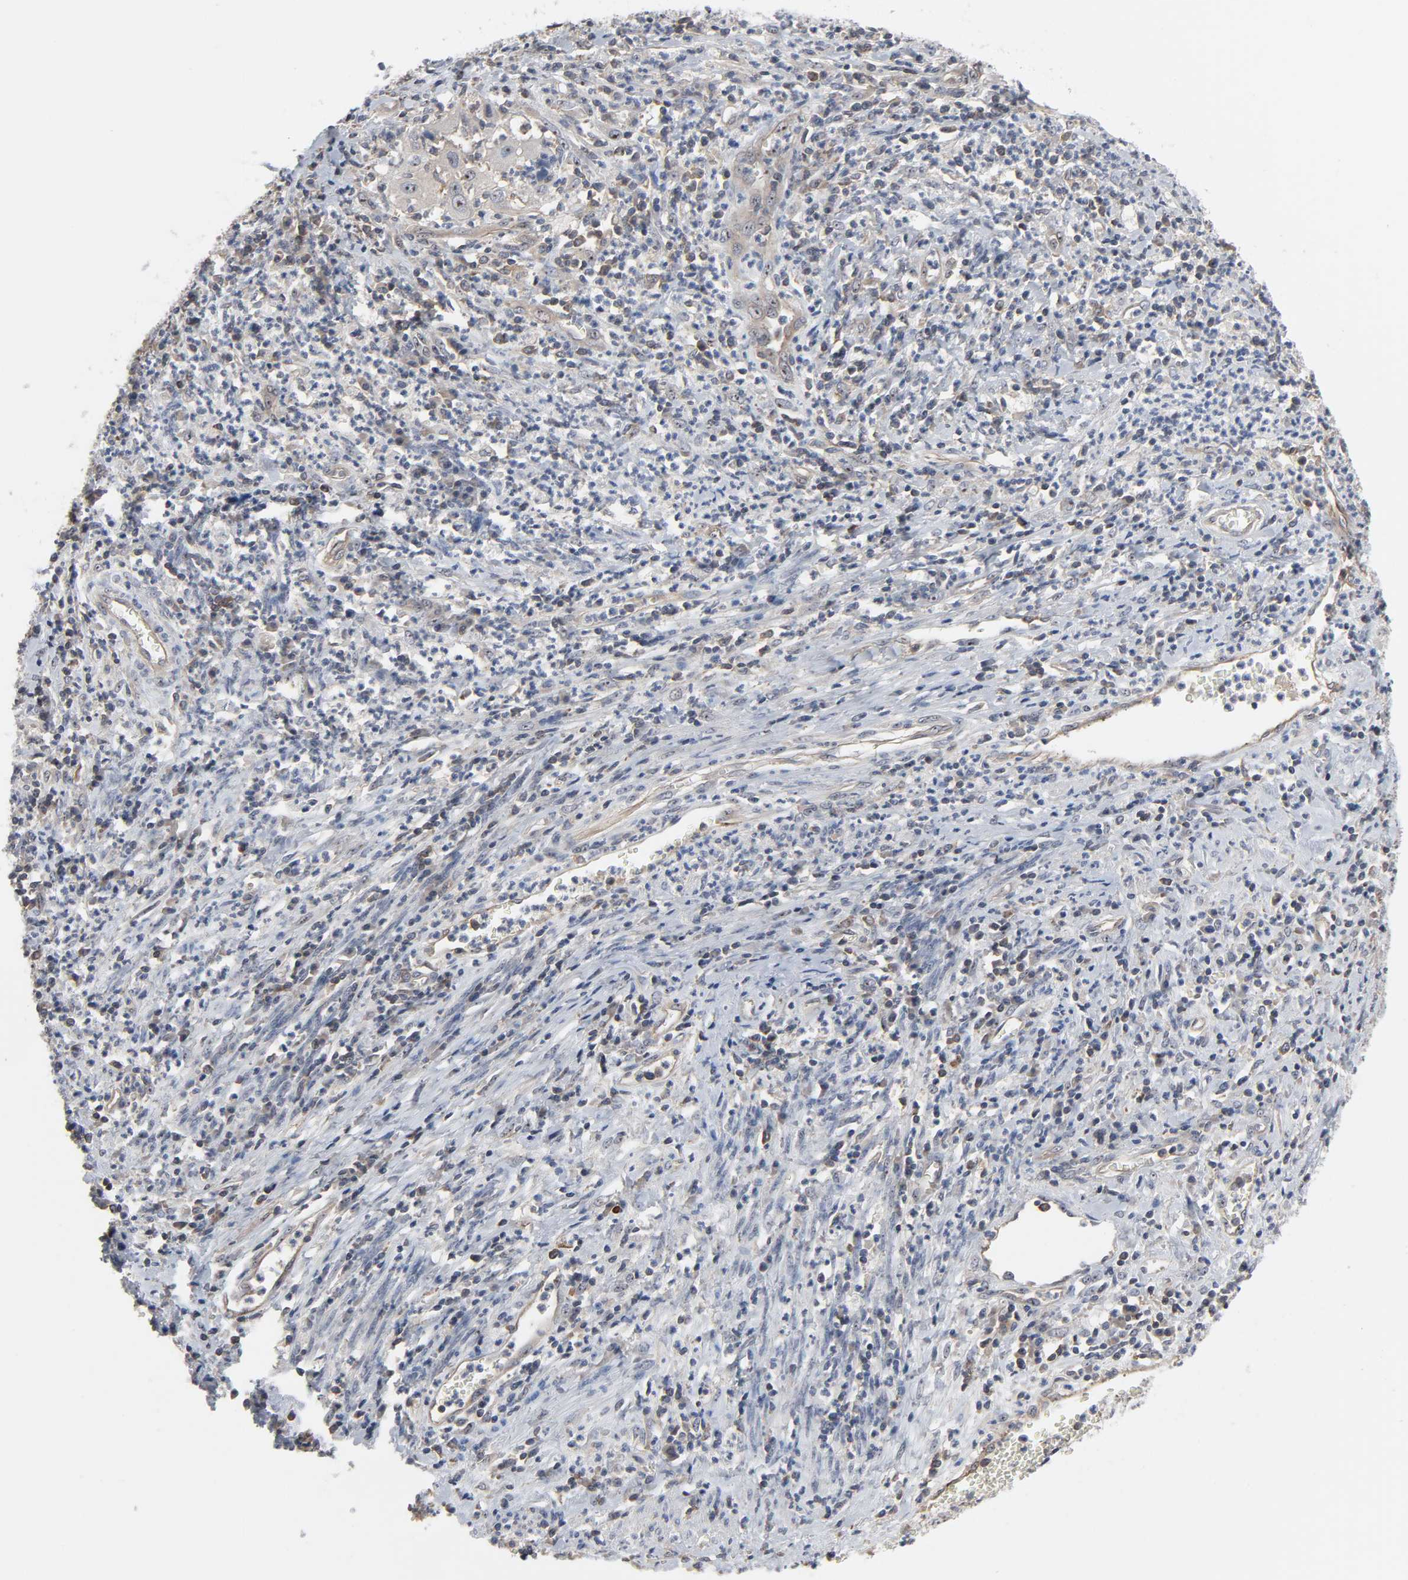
{"staining": {"intensity": "weak", "quantity": ">75%", "location": "cytoplasmic/membranous,nuclear"}, "tissue": "cervical cancer", "cell_type": "Tumor cells", "image_type": "cancer", "snomed": [{"axis": "morphology", "description": "Squamous cell carcinoma, NOS"}, {"axis": "topography", "description": "Cervix"}], "caption": "Immunohistochemical staining of human squamous cell carcinoma (cervical) displays low levels of weak cytoplasmic/membranous and nuclear staining in approximately >75% of tumor cells.", "gene": "DDX10", "patient": {"sex": "female", "age": 32}}